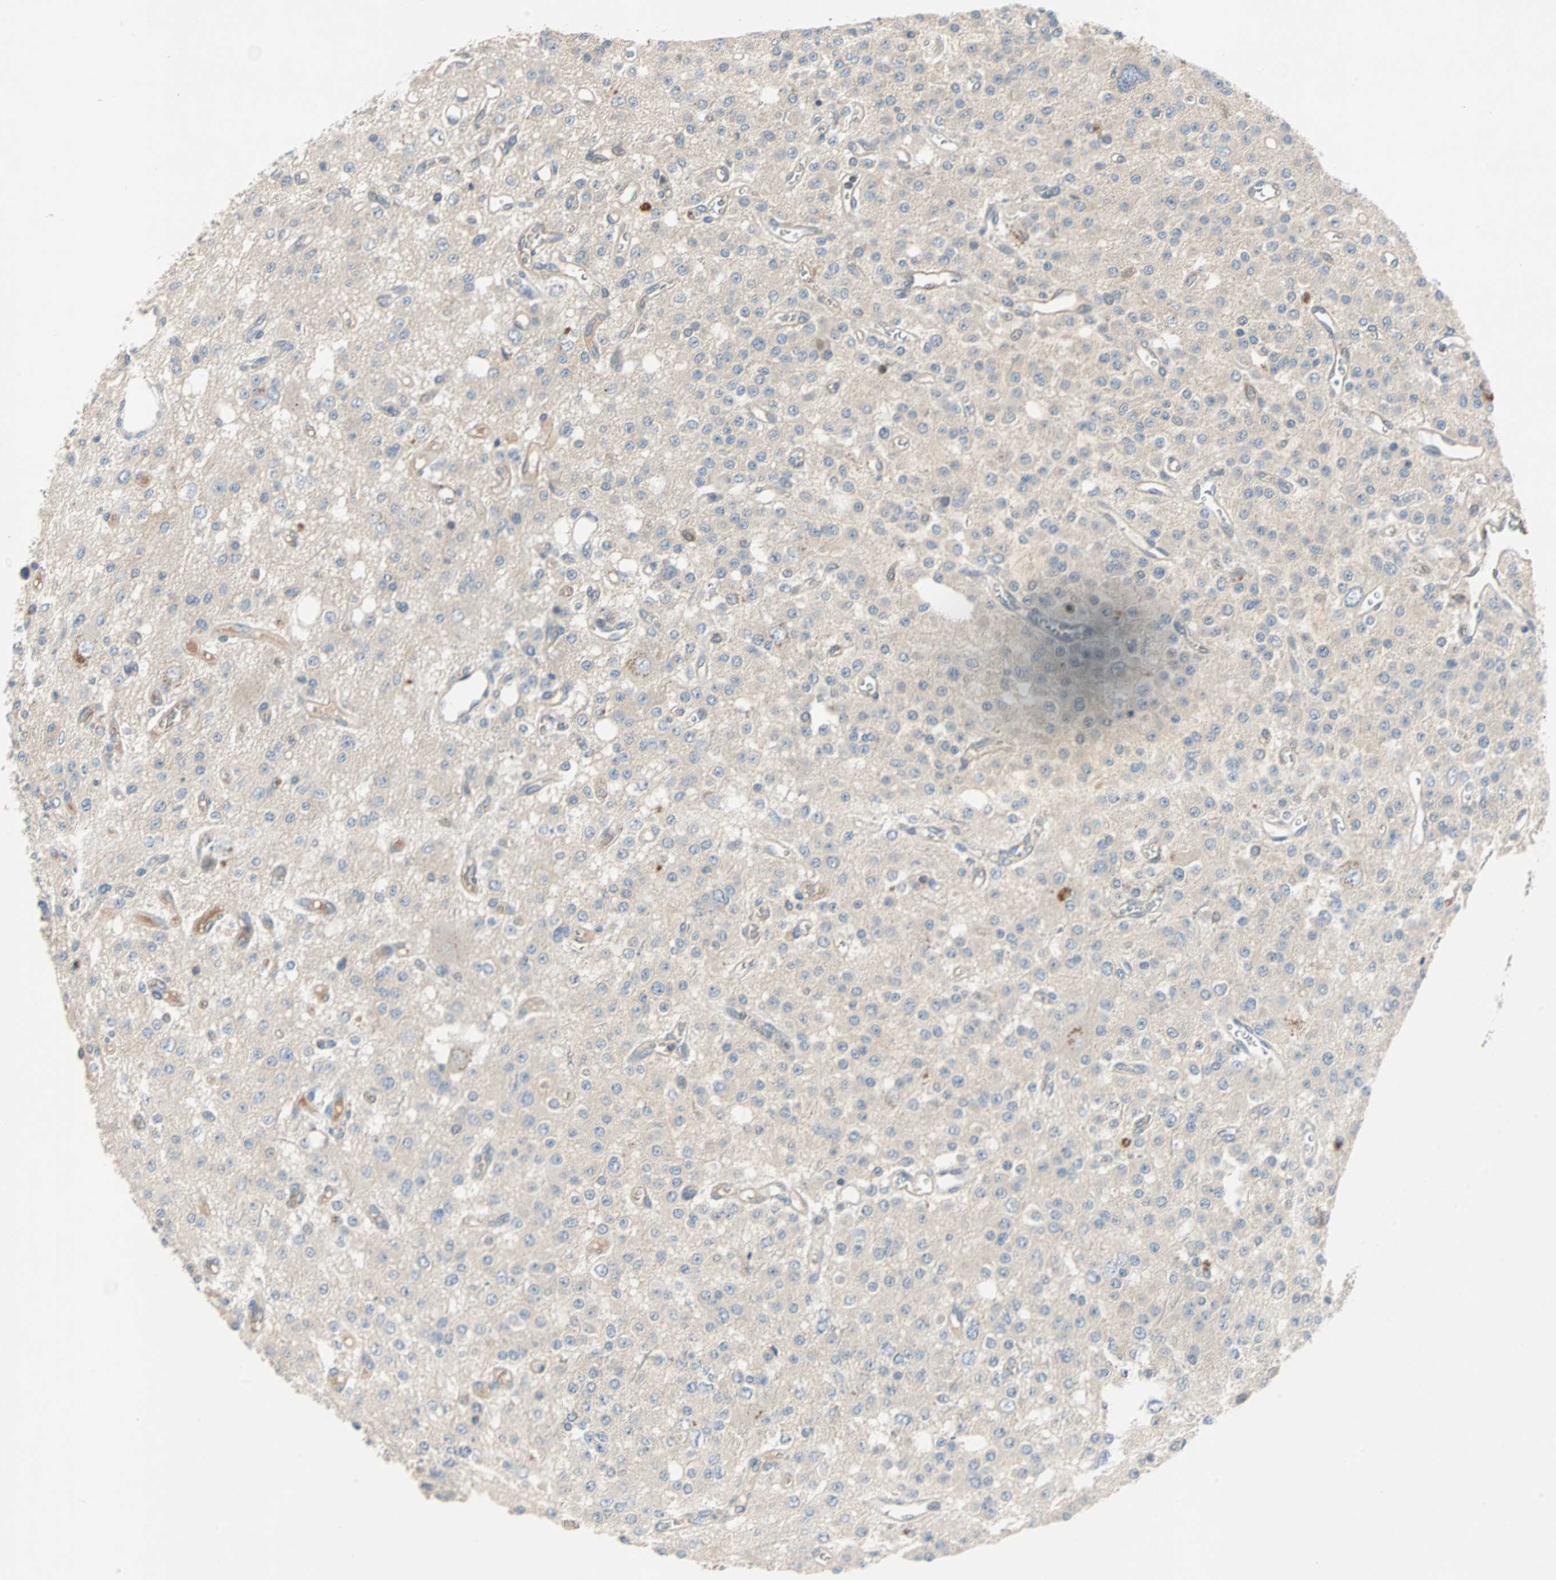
{"staining": {"intensity": "negative", "quantity": "none", "location": "none"}, "tissue": "glioma", "cell_type": "Tumor cells", "image_type": "cancer", "snomed": [{"axis": "morphology", "description": "Glioma, malignant, Low grade"}, {"axis": "topography", "description": "Brain"}], "caption": "A histopathology image of human glioma is negative for staining in tumor cells.", "gene": "MAP4K1", "patient": {"sex": "male", "age": 38}}